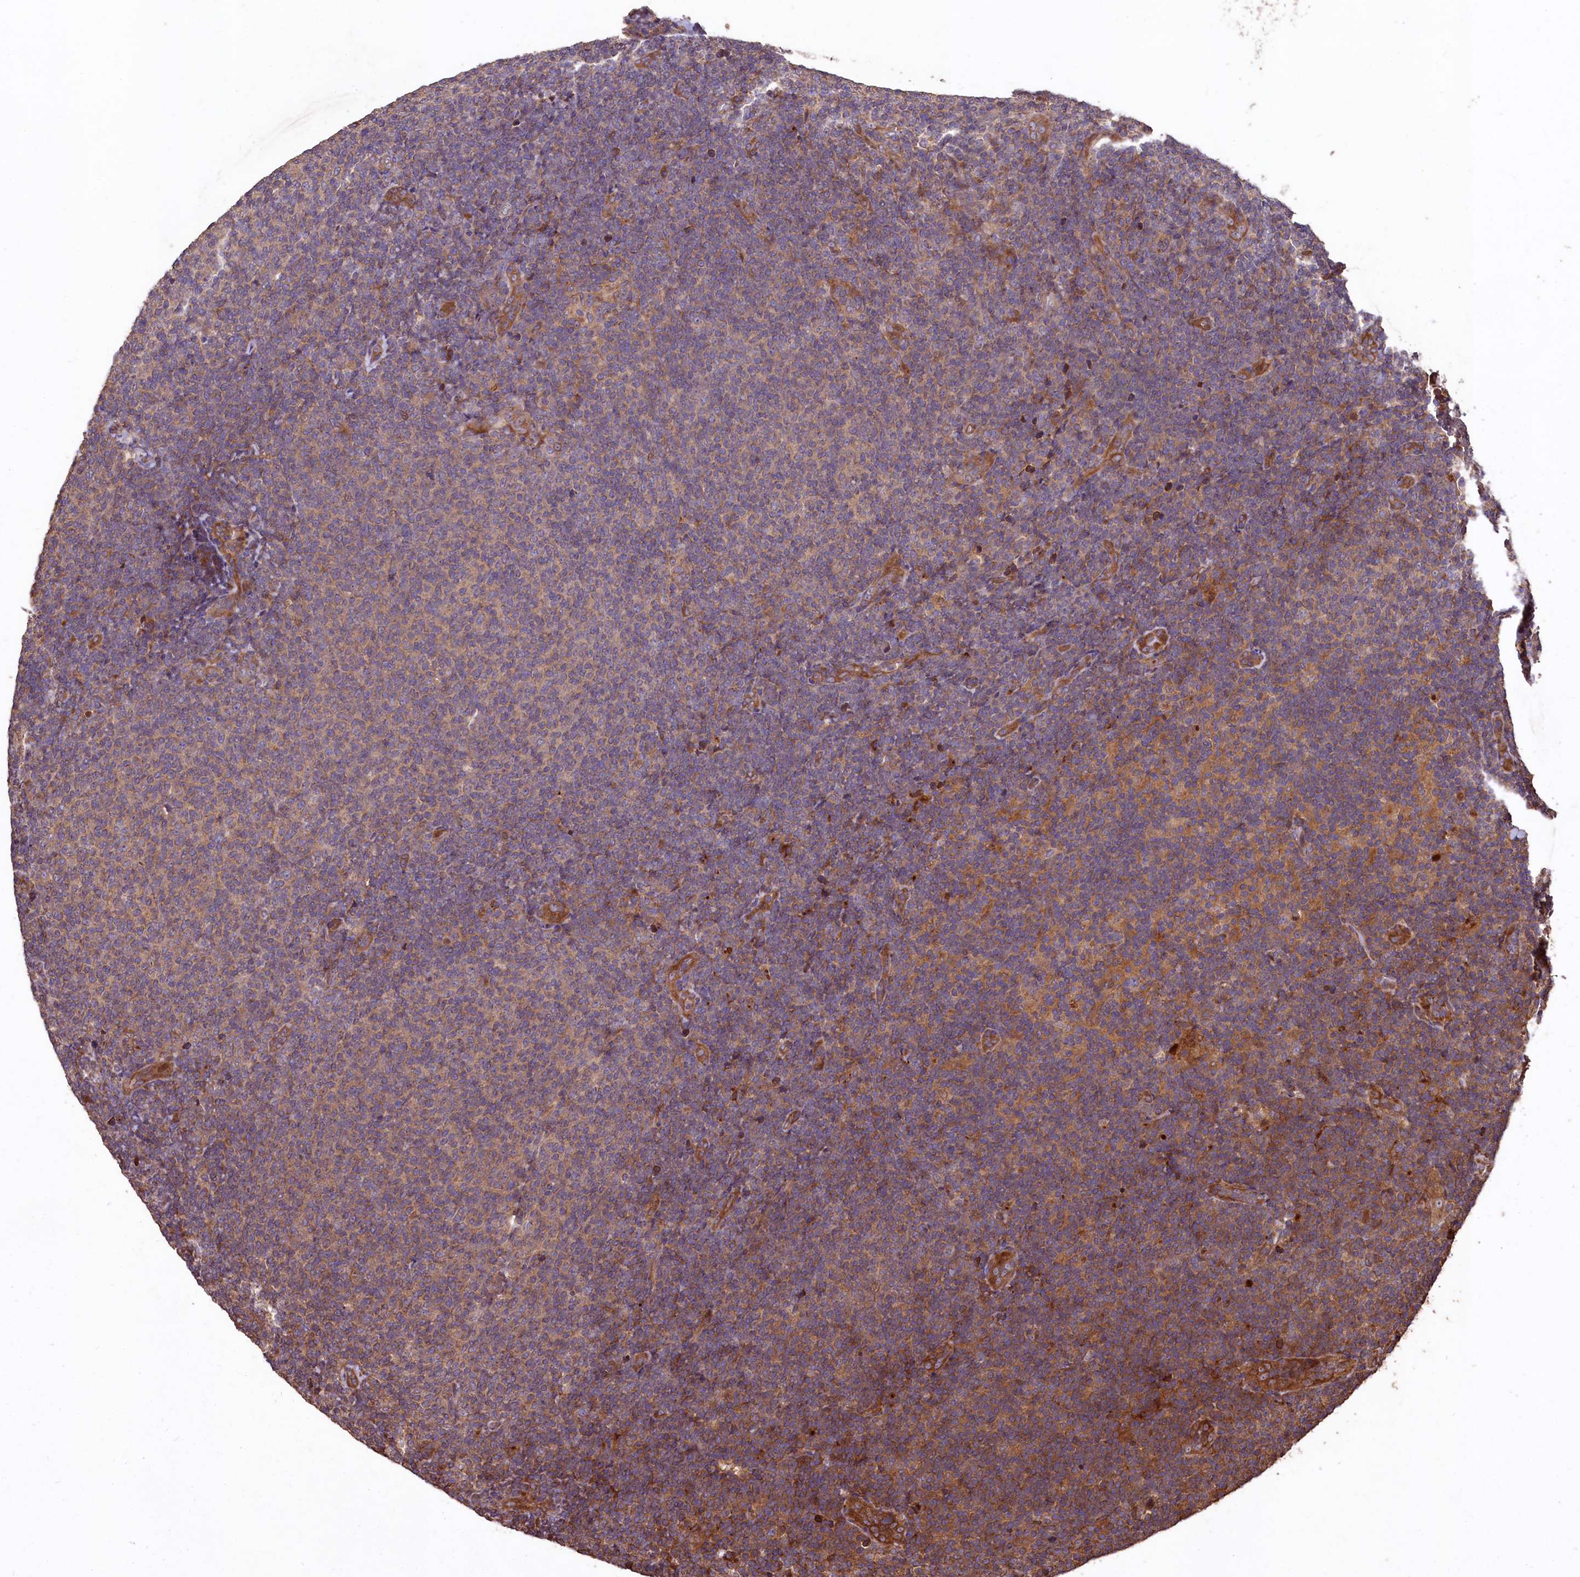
{"staining": {"intensity": "moderate", "quantity": "25%-75%", "location": "cytoplasmic/membranous"}, "tissue": "lymphoma", "cell_type": "Tumor cells", "image_type": "cancer", "snomed": [{"axis": "morphology", "description": "Malignant lymphoma, non-Hodgkin's type, Low grade"}, {"axis": "topography", "description": "Lymph node"}], "caption": "This is an image of IHC staining of lymphoma, which shows moderate staining in the cytoplasmic/membranous of tumor cells.", "gene": "TMEM98", "patient": {"sex": "male", "age": 66}}